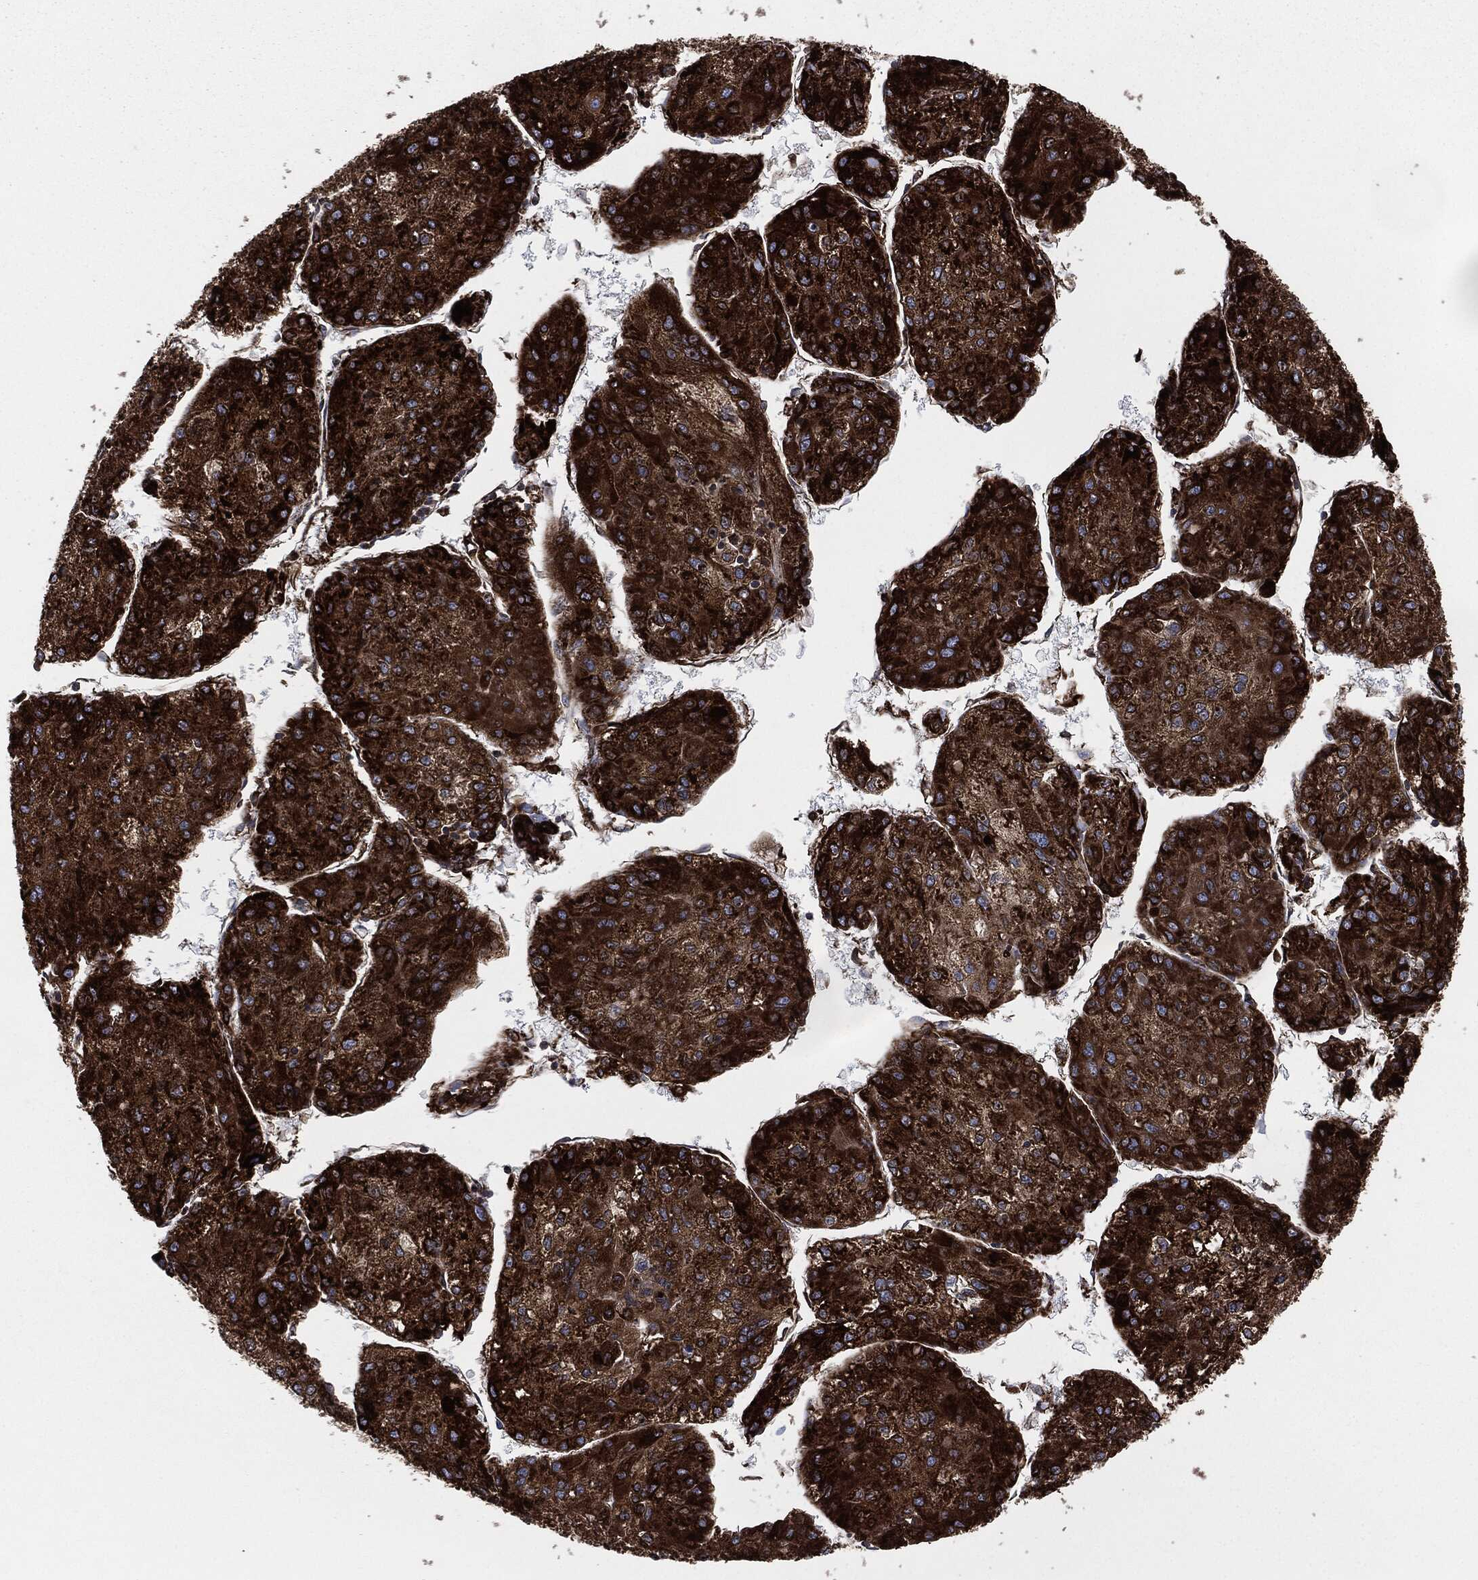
{"staining": {"intensity": "strong", "quantity": ">75%", "location": "cytoplasmic/membranous"}, "tissue": "liver cancer", "cell_type": "Tumor cells", "image_type": "cancer", "snomed": [{"axis": "morphology", "description": "Carcinoma, Hepatocellular, NOS"}, {"axis": "topography", "description": "Liver"}], "caption": "Liver cancer stained with DAB (3,3'-diaminobenzidine) immunohistochemistry (IHC) exhibits high levels of strong cytoplasmic/membranous positivity in about >75% of tumor cells.", "gene": "CALR", "patient": {"sex": "male", "age": 43}}